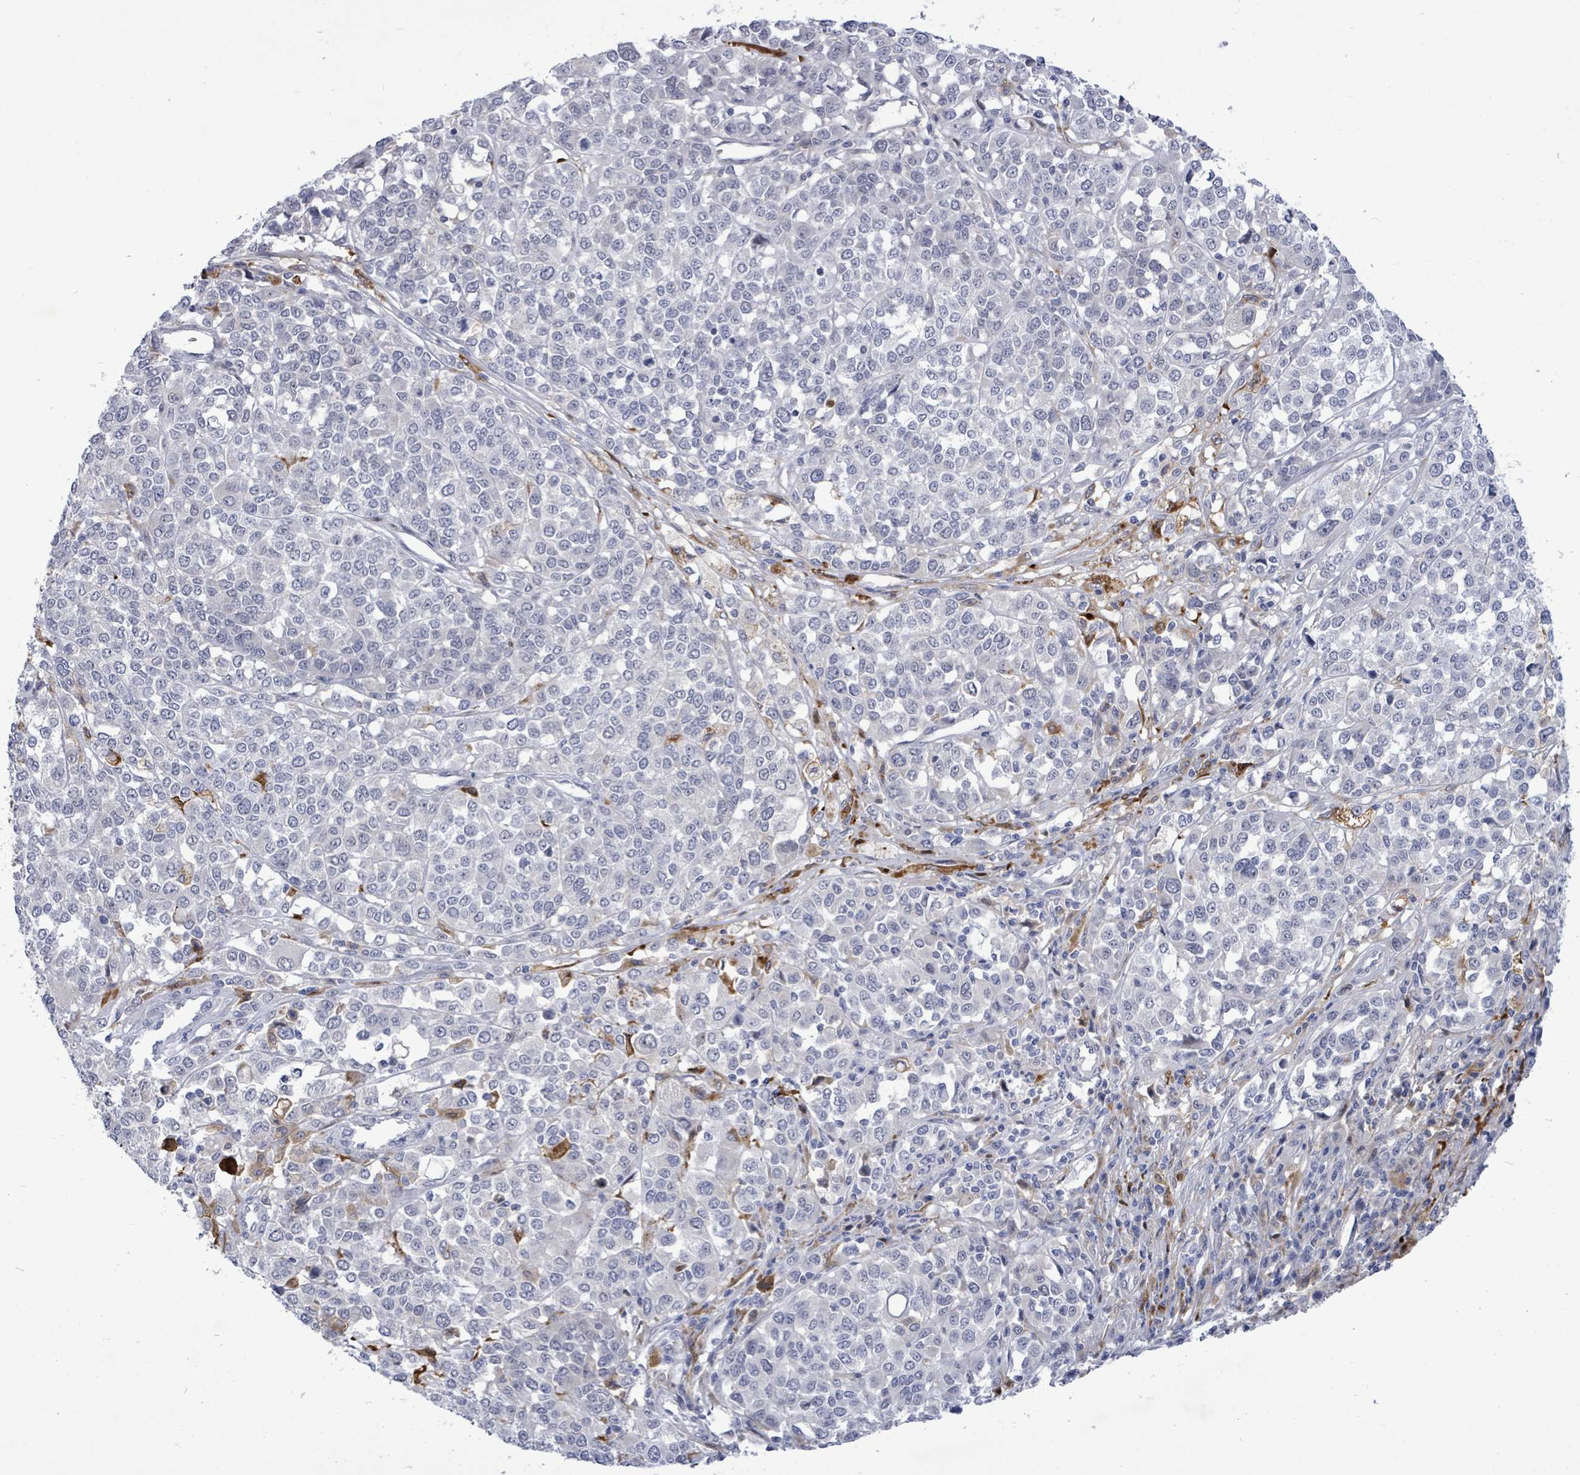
{"staining": {"intensity": "negative", "quantity": "none", "location": "none"}, "tissue": "melanoma", "cell_type": "Tumor cells", "image_type": "cancer", "snomed": [{"axis": "morphology", "description": "Malignant melanoma, Metastatic site"}, {"axis": "topography", "description": "Lymph node"}], "caption": "Immunohistochemical staining of malignant melanoma (metastatic site) reveals no significant staining in tumor cells.", "gene": "CT45A5", "patient": {"sex": "male", "age": 44}}